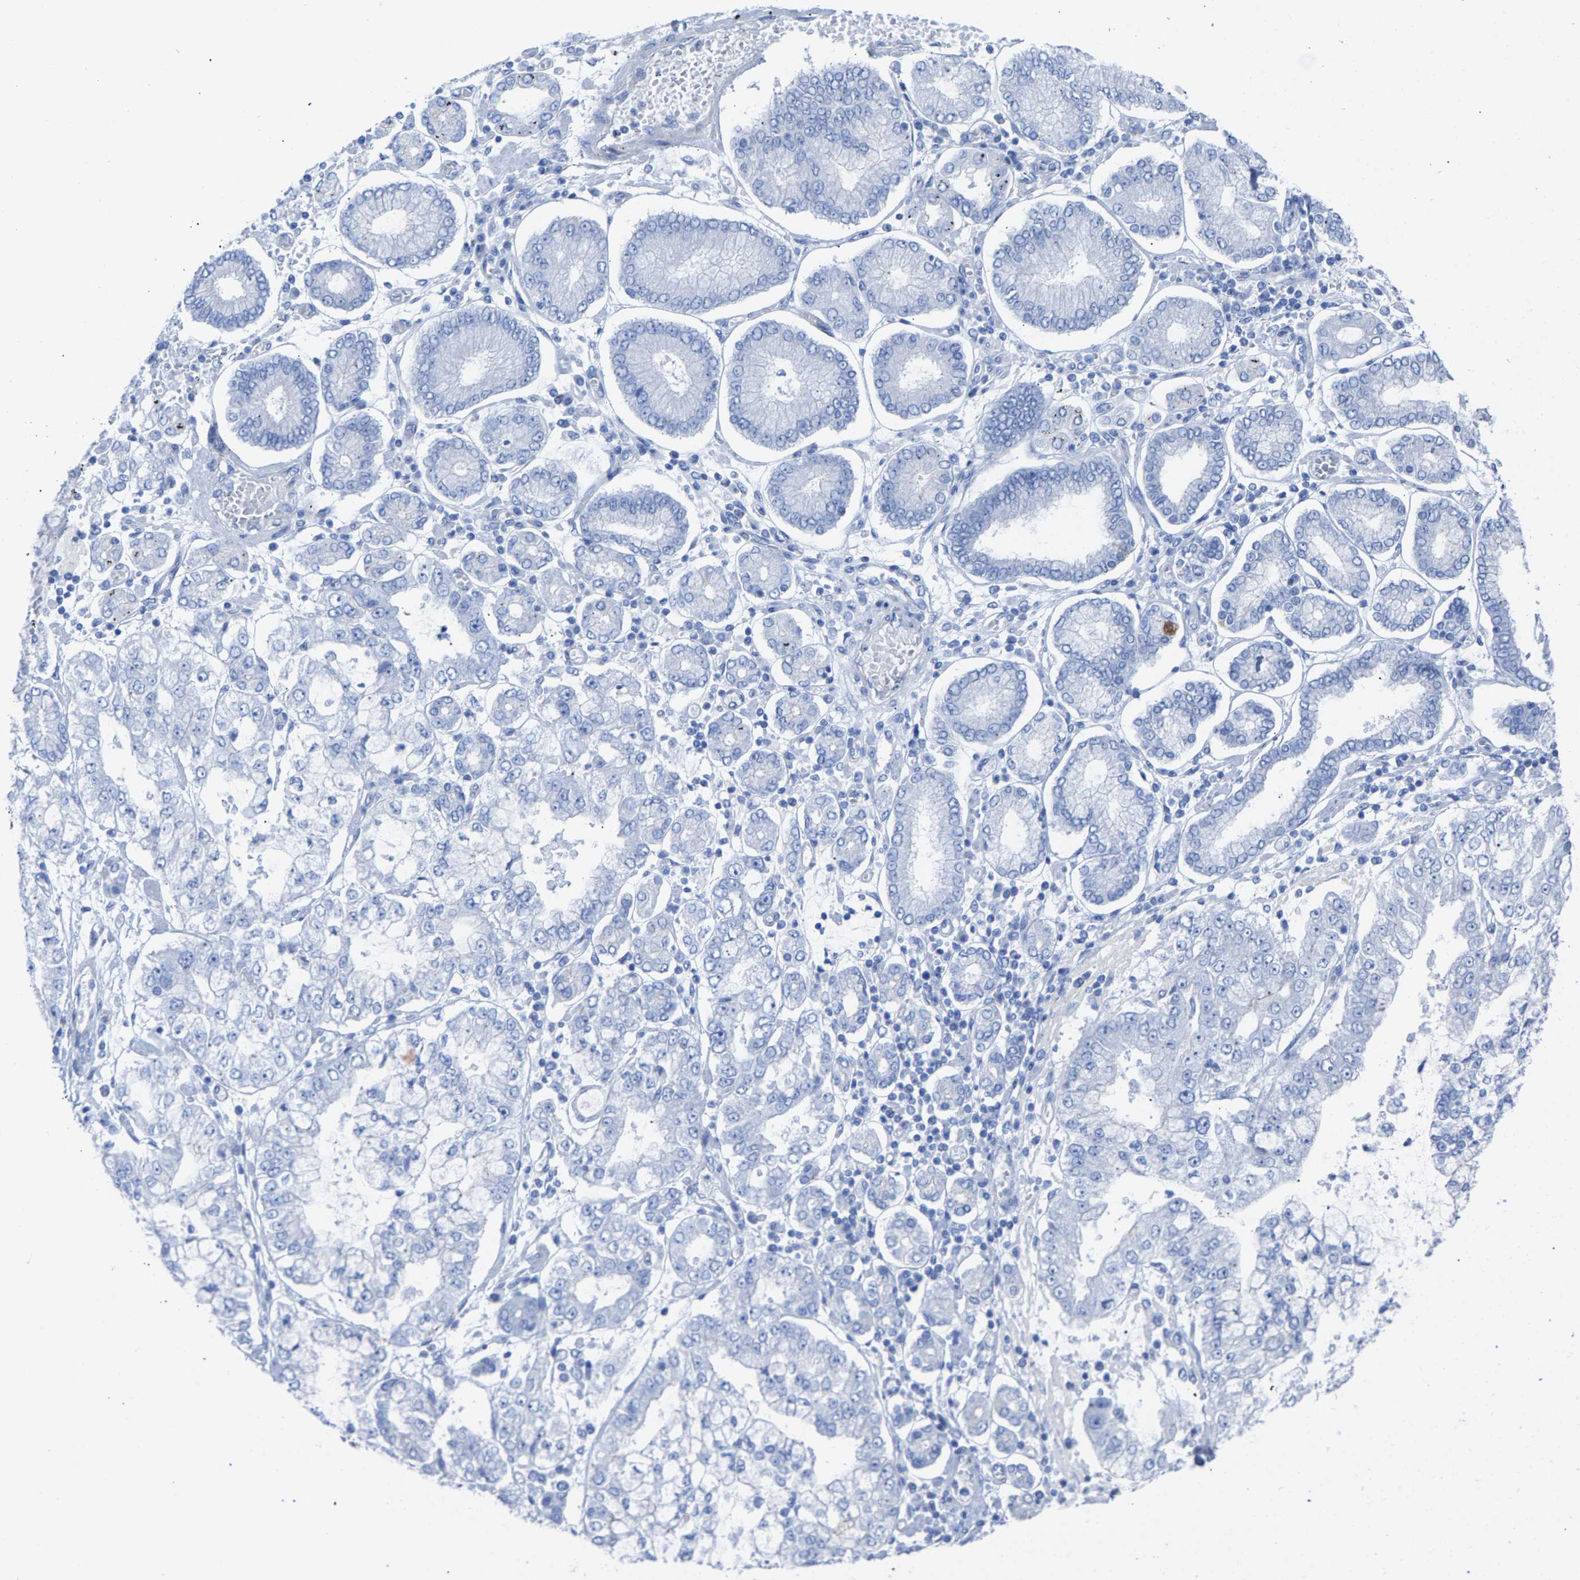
{"staining": {"intensity": "negative", "quantity": "none", "location": "none"}, "tissue": "stomach cancer", "cell_type": "Tumor cells", "image_type": "cancer", "snomed": [{"axis": "morphology", "description": "Adenocarcinoma, NOS"}, {"axis": "topography", "description": "Stomach"}], "caption": "This is a image of immunohistochemistry (IHC) staining of stomach cancer (adenocarcinoma), which shows no staining in tumor cells.", "gene": "CPA1", "patient": {"sex": "male", "age": 76}}